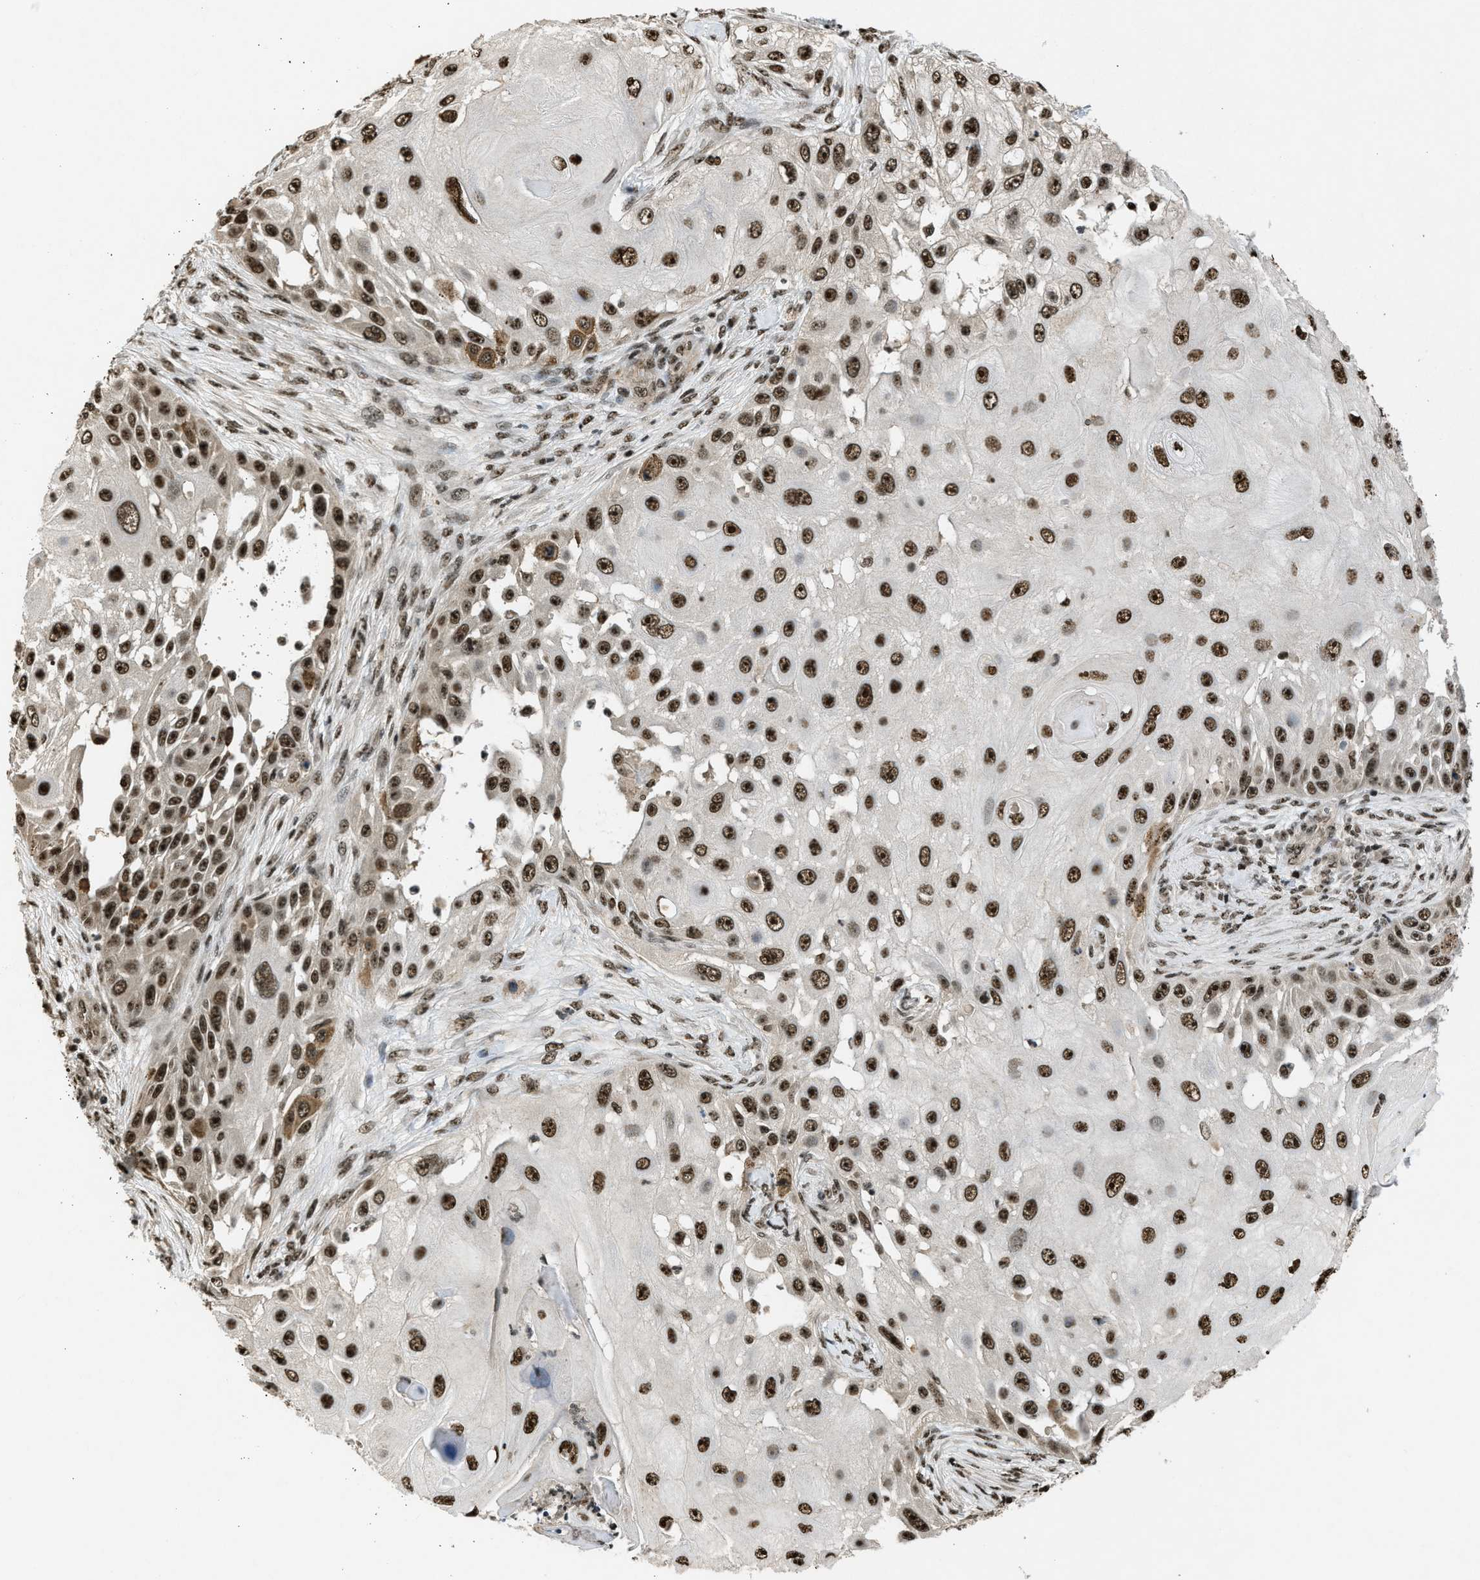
{"staining": {"intensity": "strong", "quantity": ">75%", "location": "nuclear"}, "tissue": "skin cancer", "cell_type": "Tumor cells", "image_type": "cancer", "snomed": [{"axis": "morphology", "description": "Squamous cell carcinoma, NOS"}, {"axis": "topography", "description": "Skin"}], "caption": "The micrograph displays a brown stain indicating the presence of a protein in the nuclear of tumor cells in squamous cell carcinoma (skin).", "gene": "TFDP2", "patient": {"sex": "female", "age": 44}}